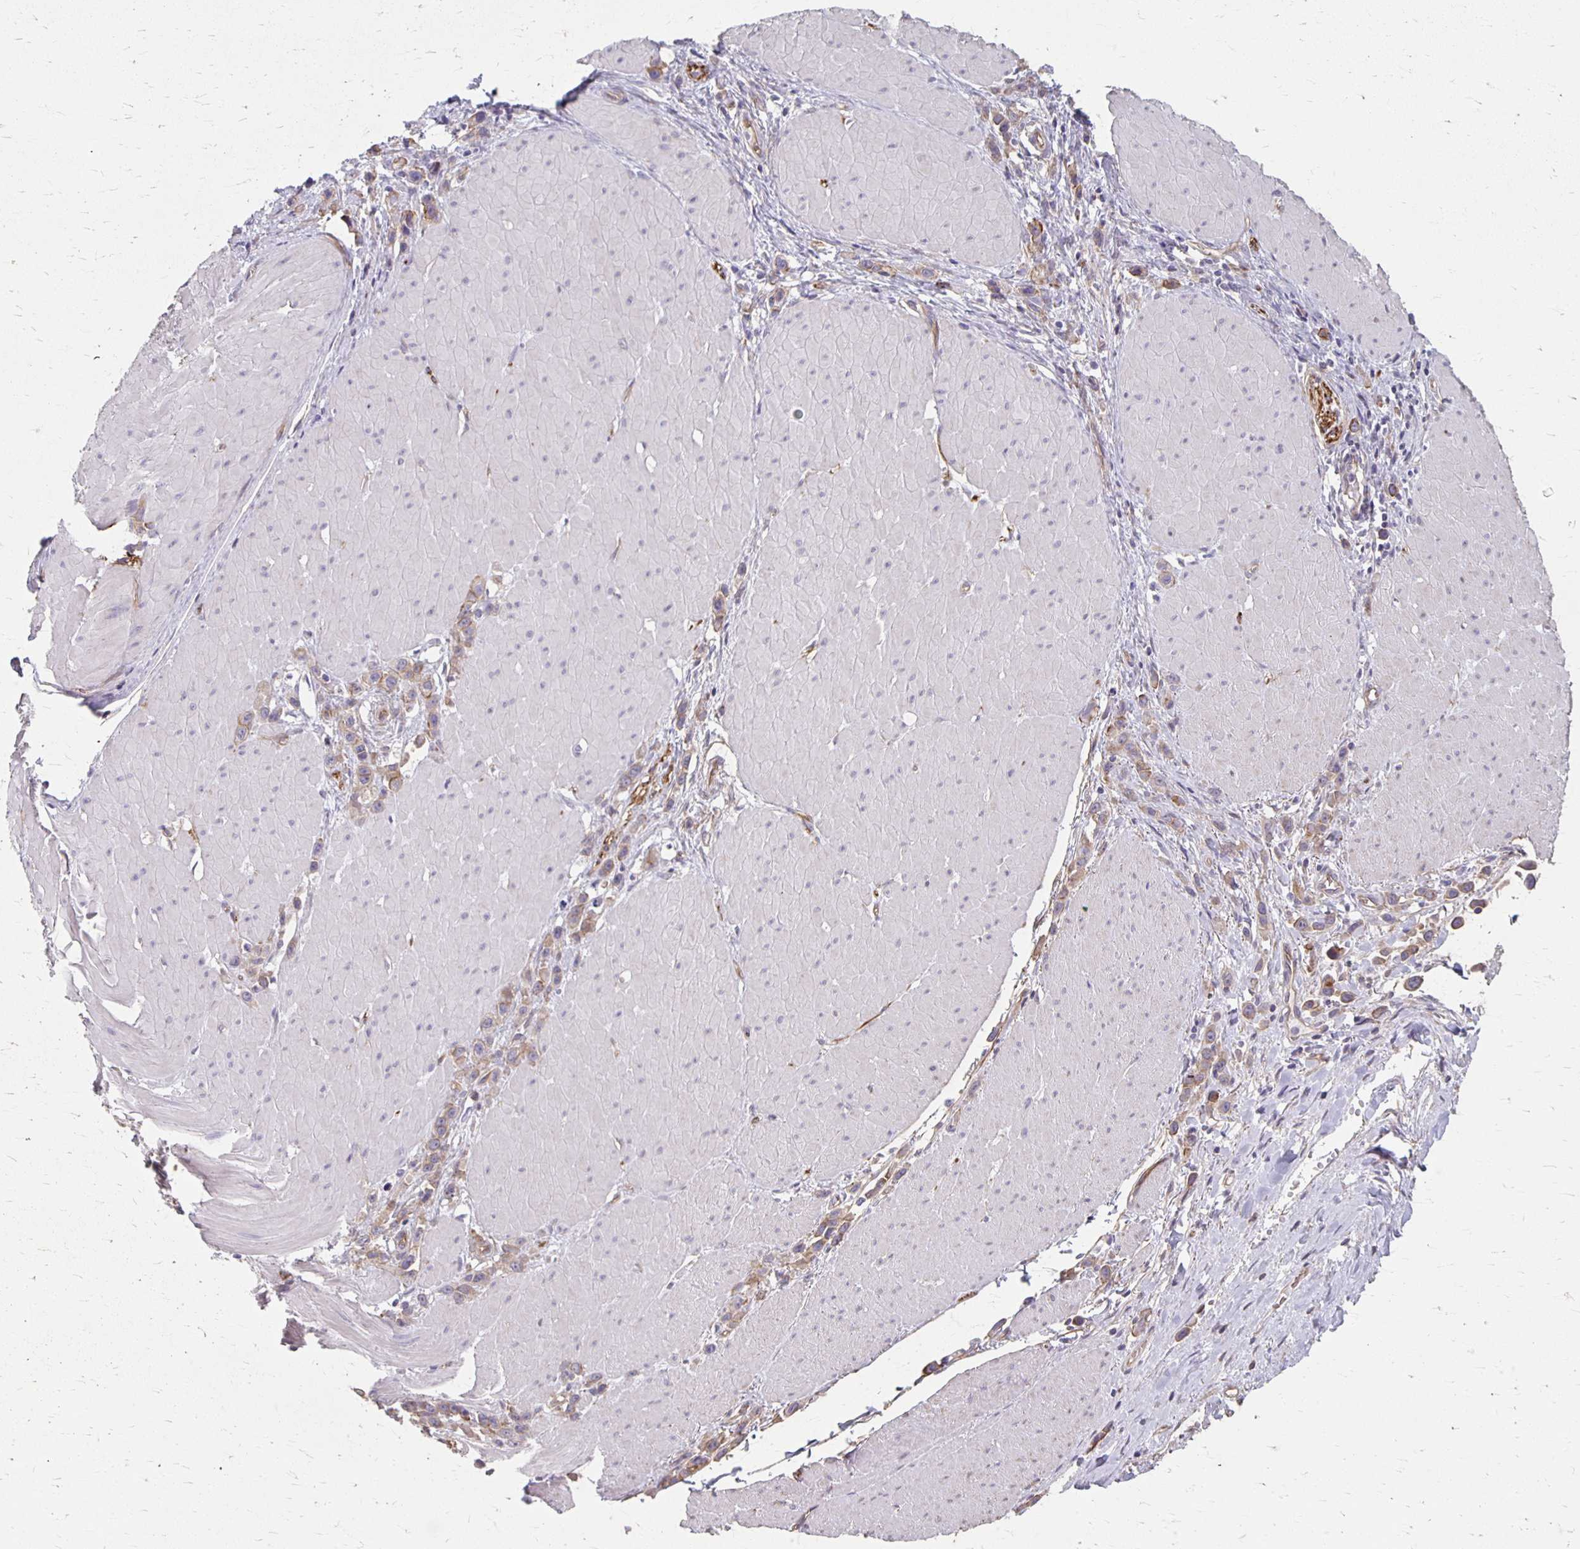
{"staining": {"intensity": "weak", "quantity": ">75%", "location": "cytoplasmic/membranous"}, "tissue": "stomach cancer", "cell_type": "Tumor cells", "image_type": "cancer", "snomed": [{"axis": "morphology", "description": "Adenocarcinoma, NOS"}, {"axis": "topography", "description": "Stomach"}], "caption": "Immunohistochemical staining of human stomach adenocarcinoma demonstrates weak cytoplasmic/membranous protein positivity in about >75% of tumor cells.", "gene": "PPP1R3E", "patient": {"sex": "male", "age": 47}}